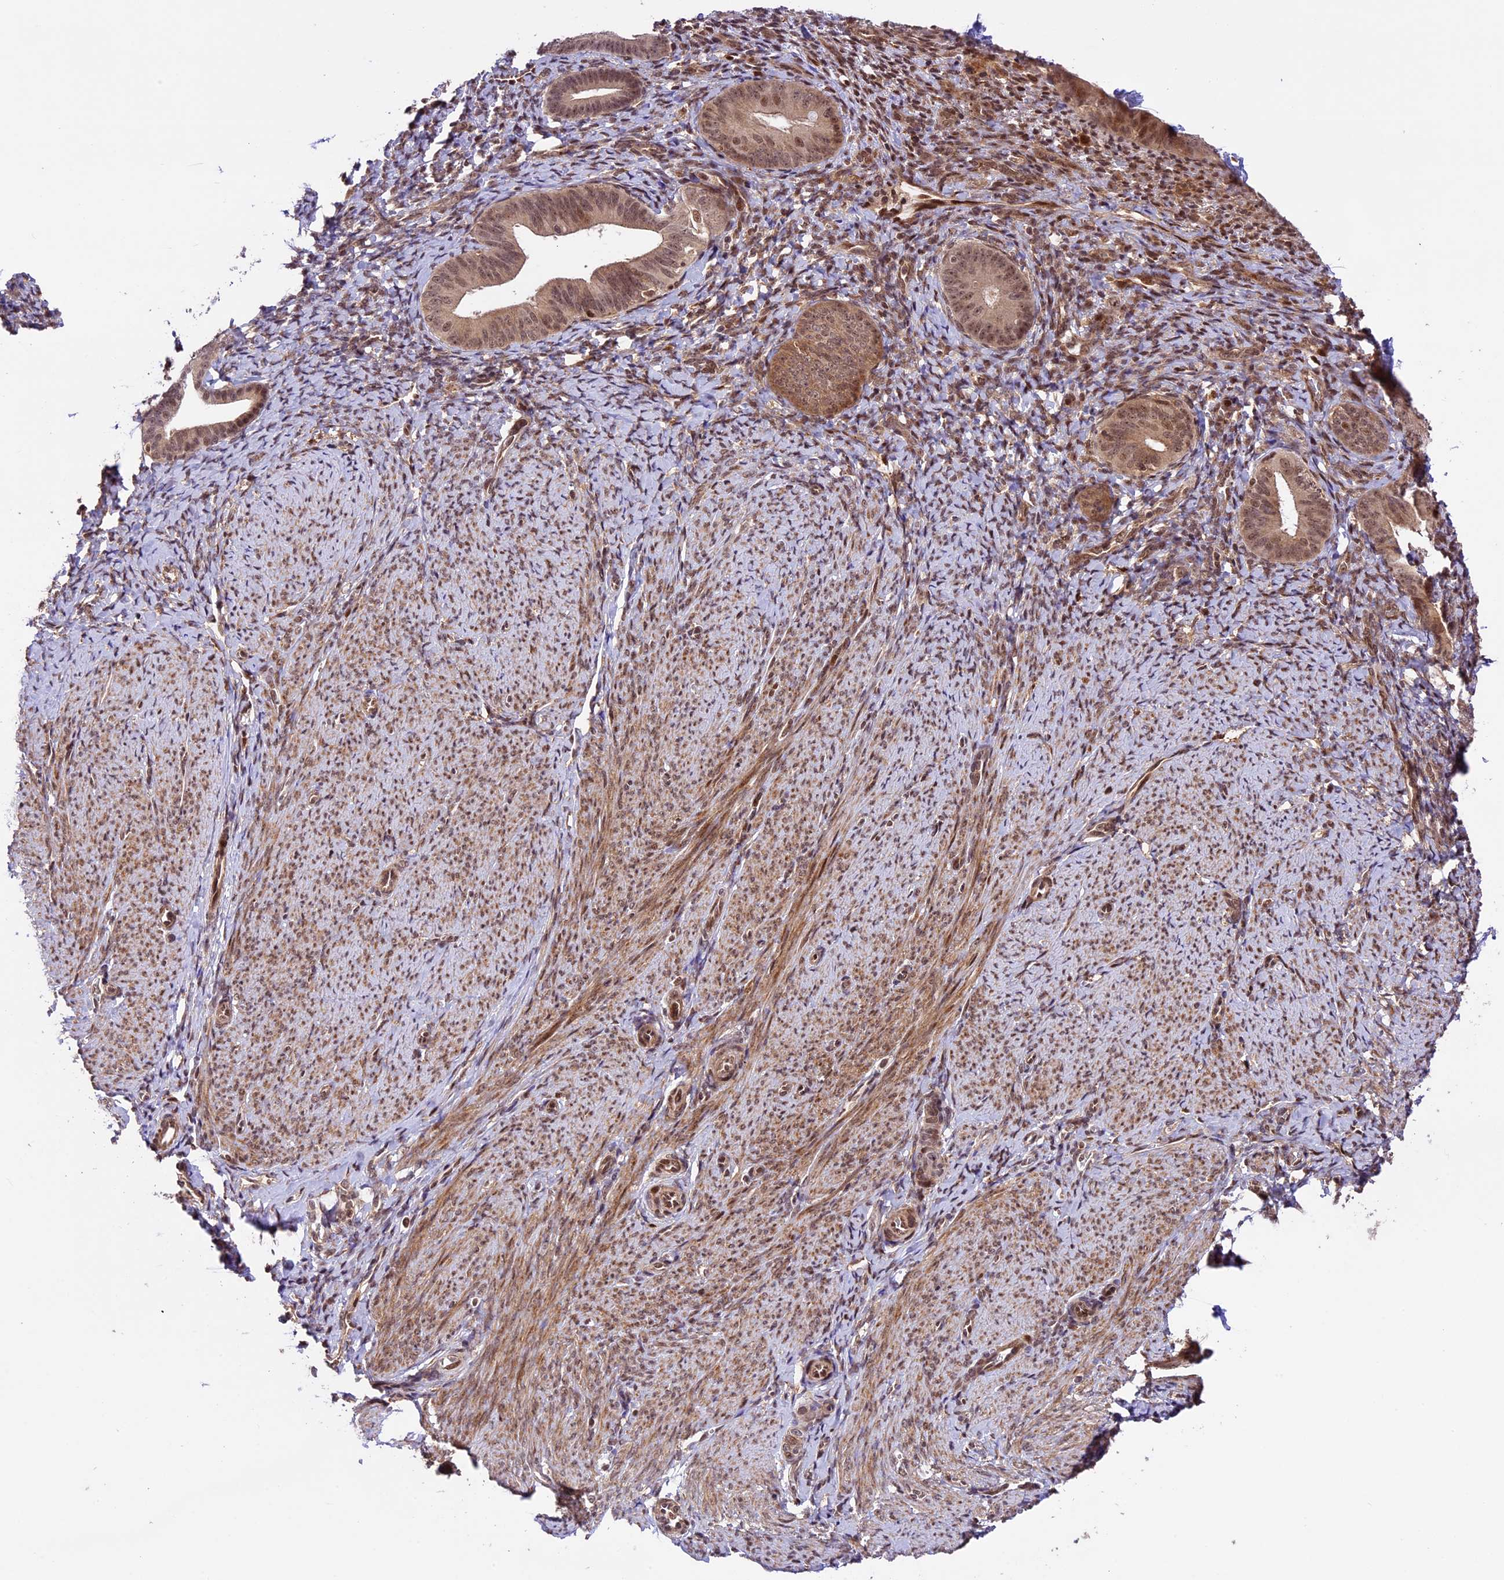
{"staining": {"intensity": "moderate", "quantity": "25%-75%", "location": "cytoplasmic/membranous,nuclear"}, "tissue": "endometrium", "cell_type": "Cells in endometrial stroma", "image_type": "normal", "snomed": [{"axis": "morphology", "description": "Normal tissue, NOS"}, {"axis": "topography", "description": "Endometrium"}], "caption": "Protein expression analysis of normal human endometrium reveals moderate cytoplasmic/membranous,nuclear positivity in approximately 25%-75% of cells in endometrial stroma. (DAB (3,3'-diaminobenzidine) IHC, brown staining for protein, blue staining for nuclei).", "gene": "DHX38", "patient": {"sex": "female", "age": 65}}